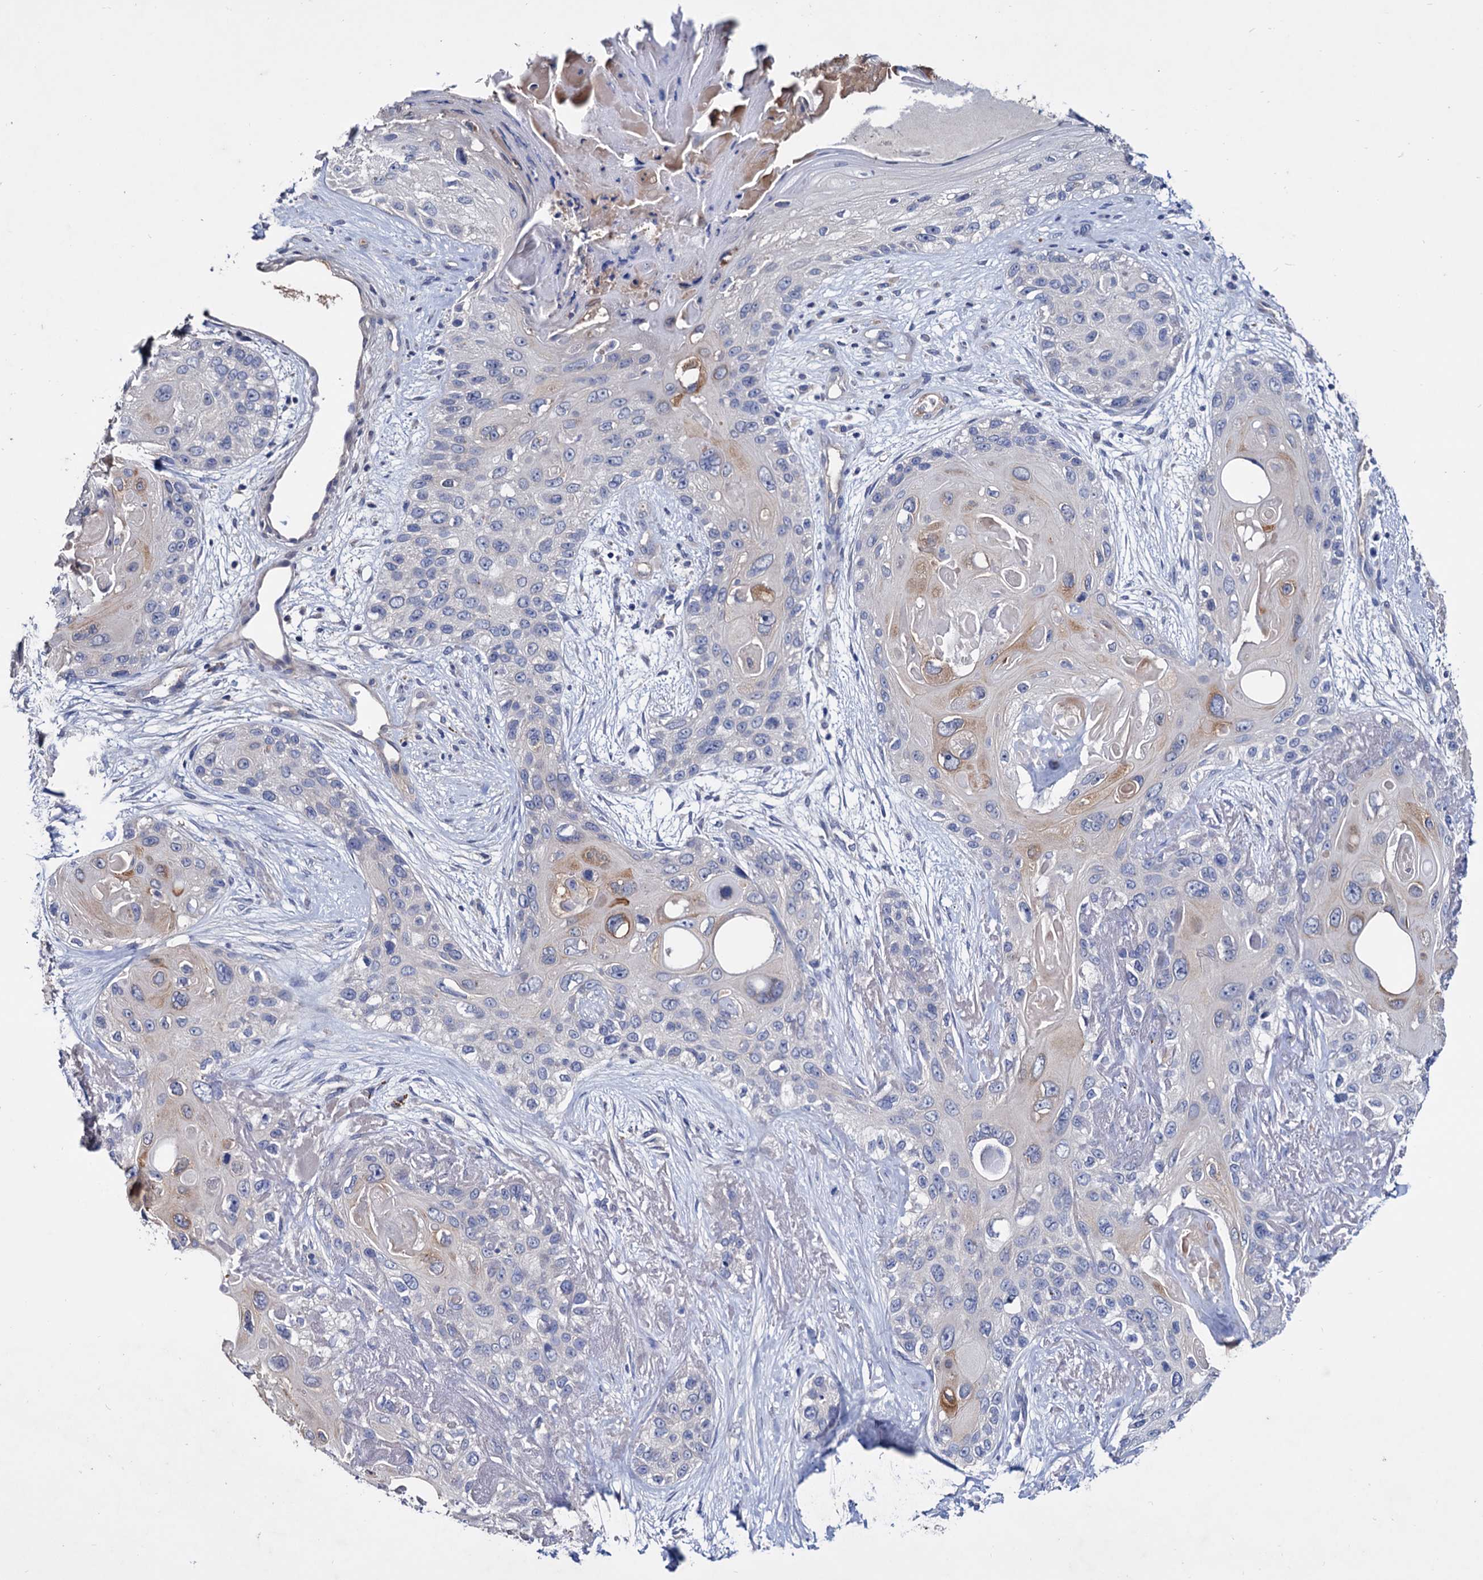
{"staining": {"intensity": "weak", "quantity": "<25%", "location": "cytoplasmic/membranous"}, "tissue": "skin cancer", "cell_type": "Tumor cells", "image_type": "cancer", "snomed": [{"axis": "morphology", "description": "Normal tissue, NOS"}, {"axis": "morphology", "description": "Squamous cell carcinoma, NOS"}, {"axis": "topography", "description": "Skin"}], "caption": "Skin cancer stained for a protein using immunohistochemistry (IHC) exhibits no positivity tumor cells.", "gene": "NPAS4", "patient": {"sex": "male", "age": 72}}